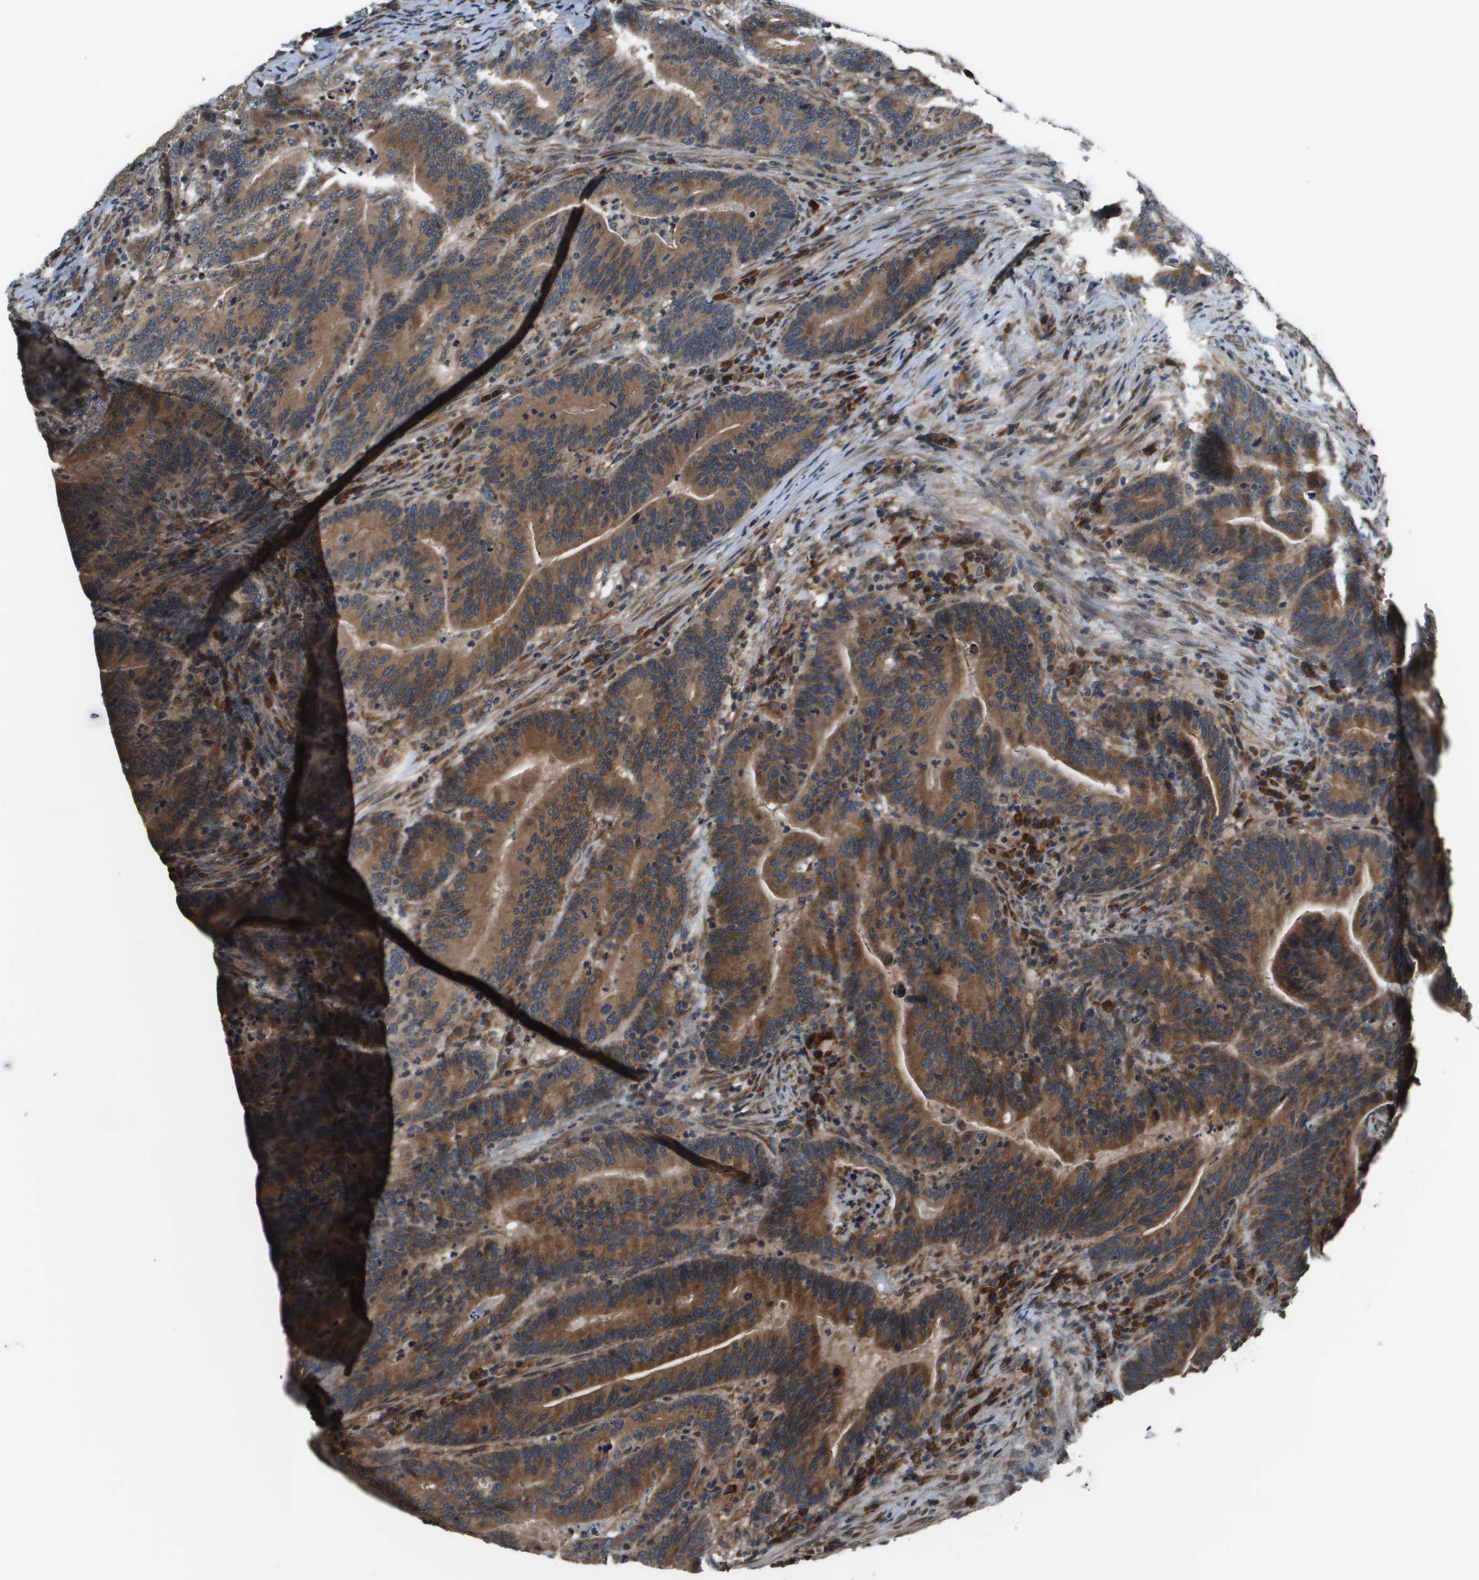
{"staining": {"intensity": "moderate", "quantity": ">75%", "location": "cytoplasmic/membranous"}, "tissue": "colorectal cancer", "cell_type": "Tumor cells", "image_type": "cancer", "snomed": [{"axis": "morphology", "description": "Adenocarcinoma, NOS"}, {"axis": "topography", "description": "Colon"}], "caption": "Immunohistochemistry histopathology image of neoplastic tissue: human colorectal cancer stained using immunohistochemistry exhibits medium levels of moderate protein expression localized specifically in the cytoplasmic/membranous of tumor cells, appearing as a cytoplasmic/membranous brown color.", "gene": "SEC62", "patient": {"sex": "female", "age": 66}}